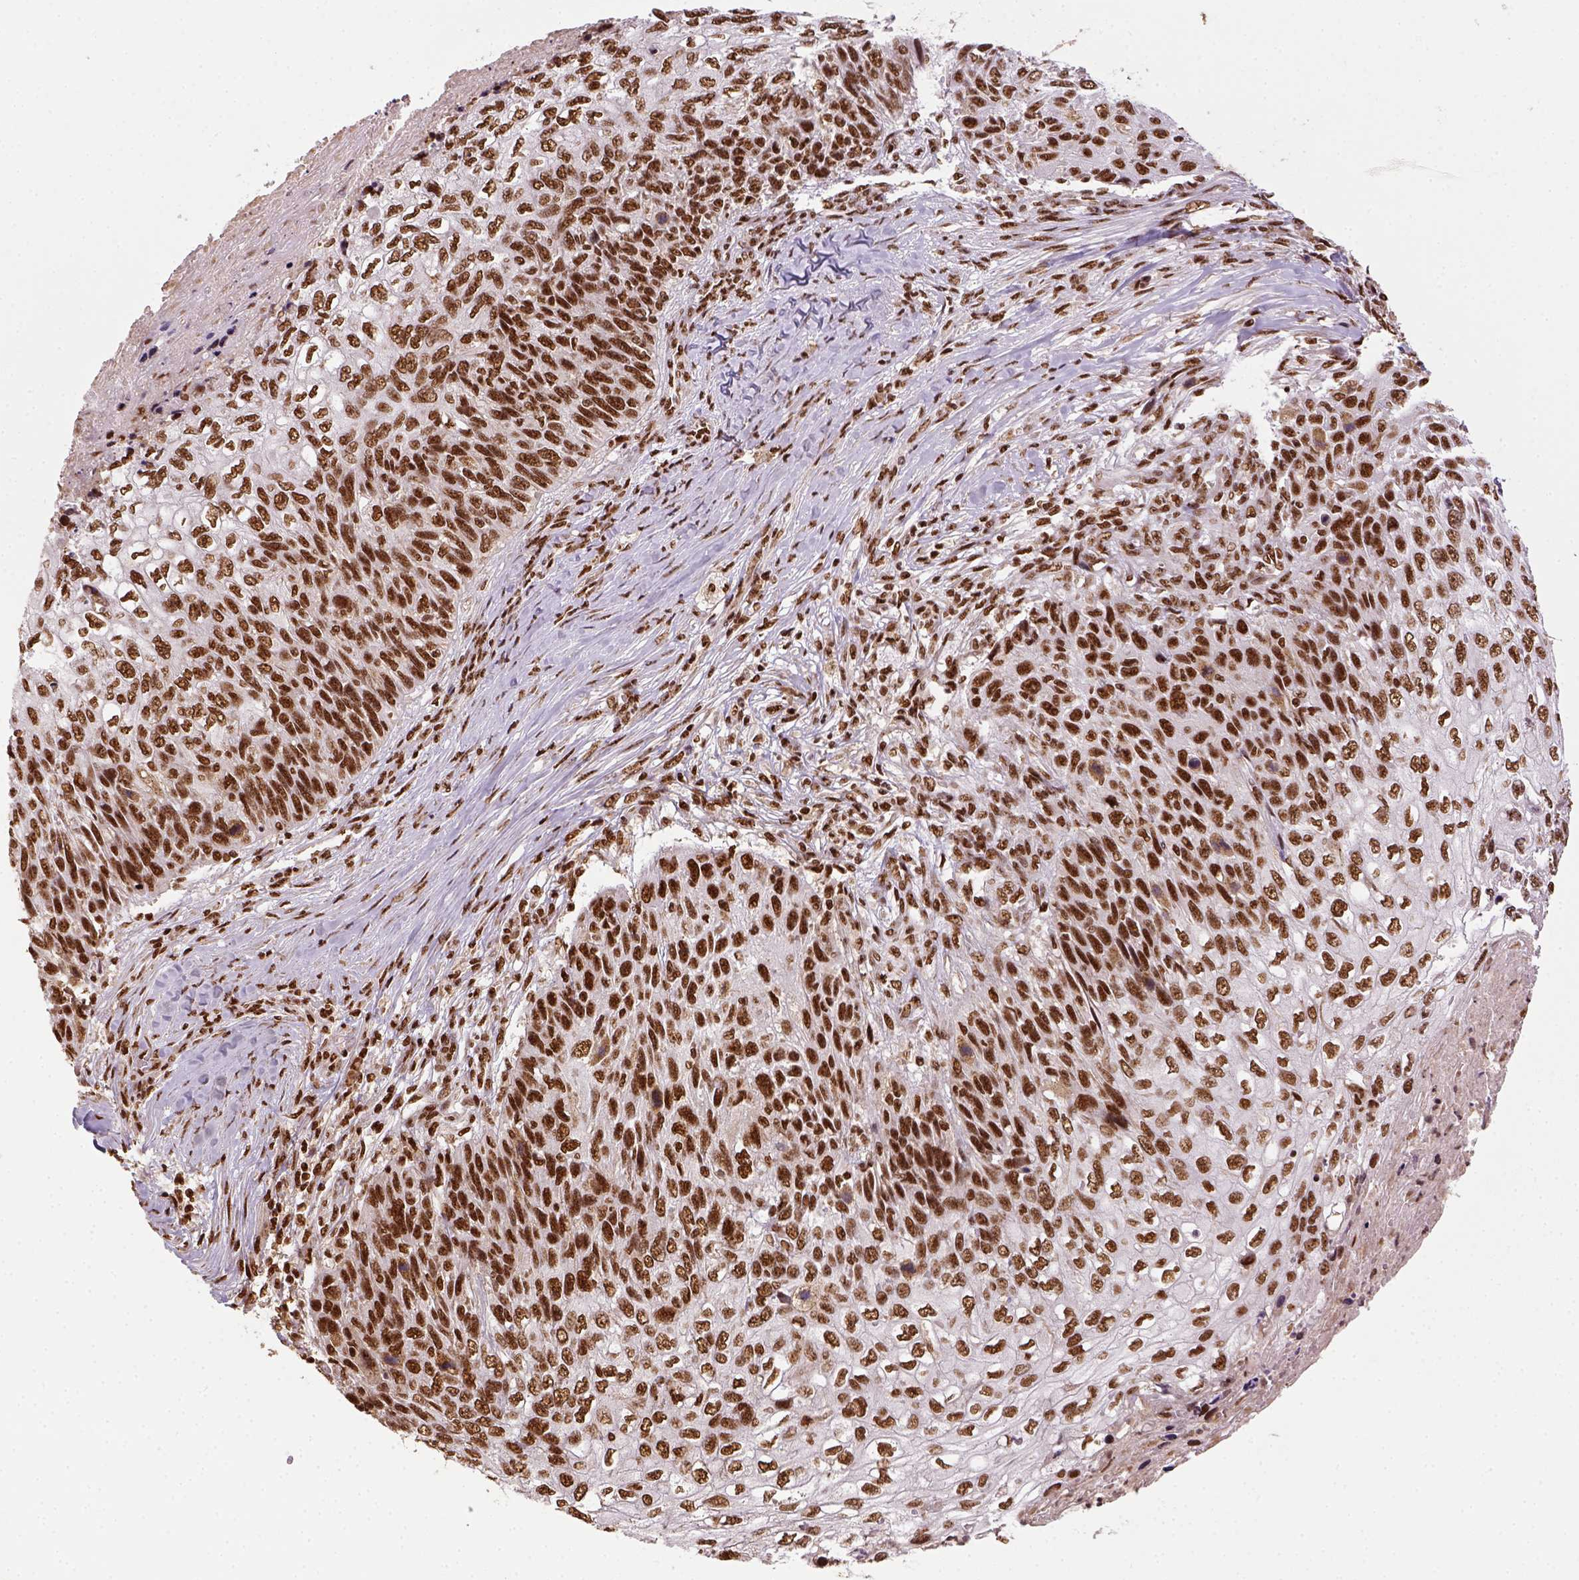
{"staining": {"intensity": "strong", "quantity": ">75%", "location": "nuclear"}, "tissue": "skin cancer", "cell_type": "Tumor cells", "image_type": "cancer", "snomed": [{"axis": "morphology", "description": "Squamous cell carcinoma, NOS"}, {"axis": "topography", "description": "Skin"}], "caption": "This is an image of immunohistochemistry staining of squamous cell carcinoma (skin), which shows strong positivity in the nuclear of tumor cells.", "gene": "CCAR1", "patient": {"sex": "male", "age": 92}}